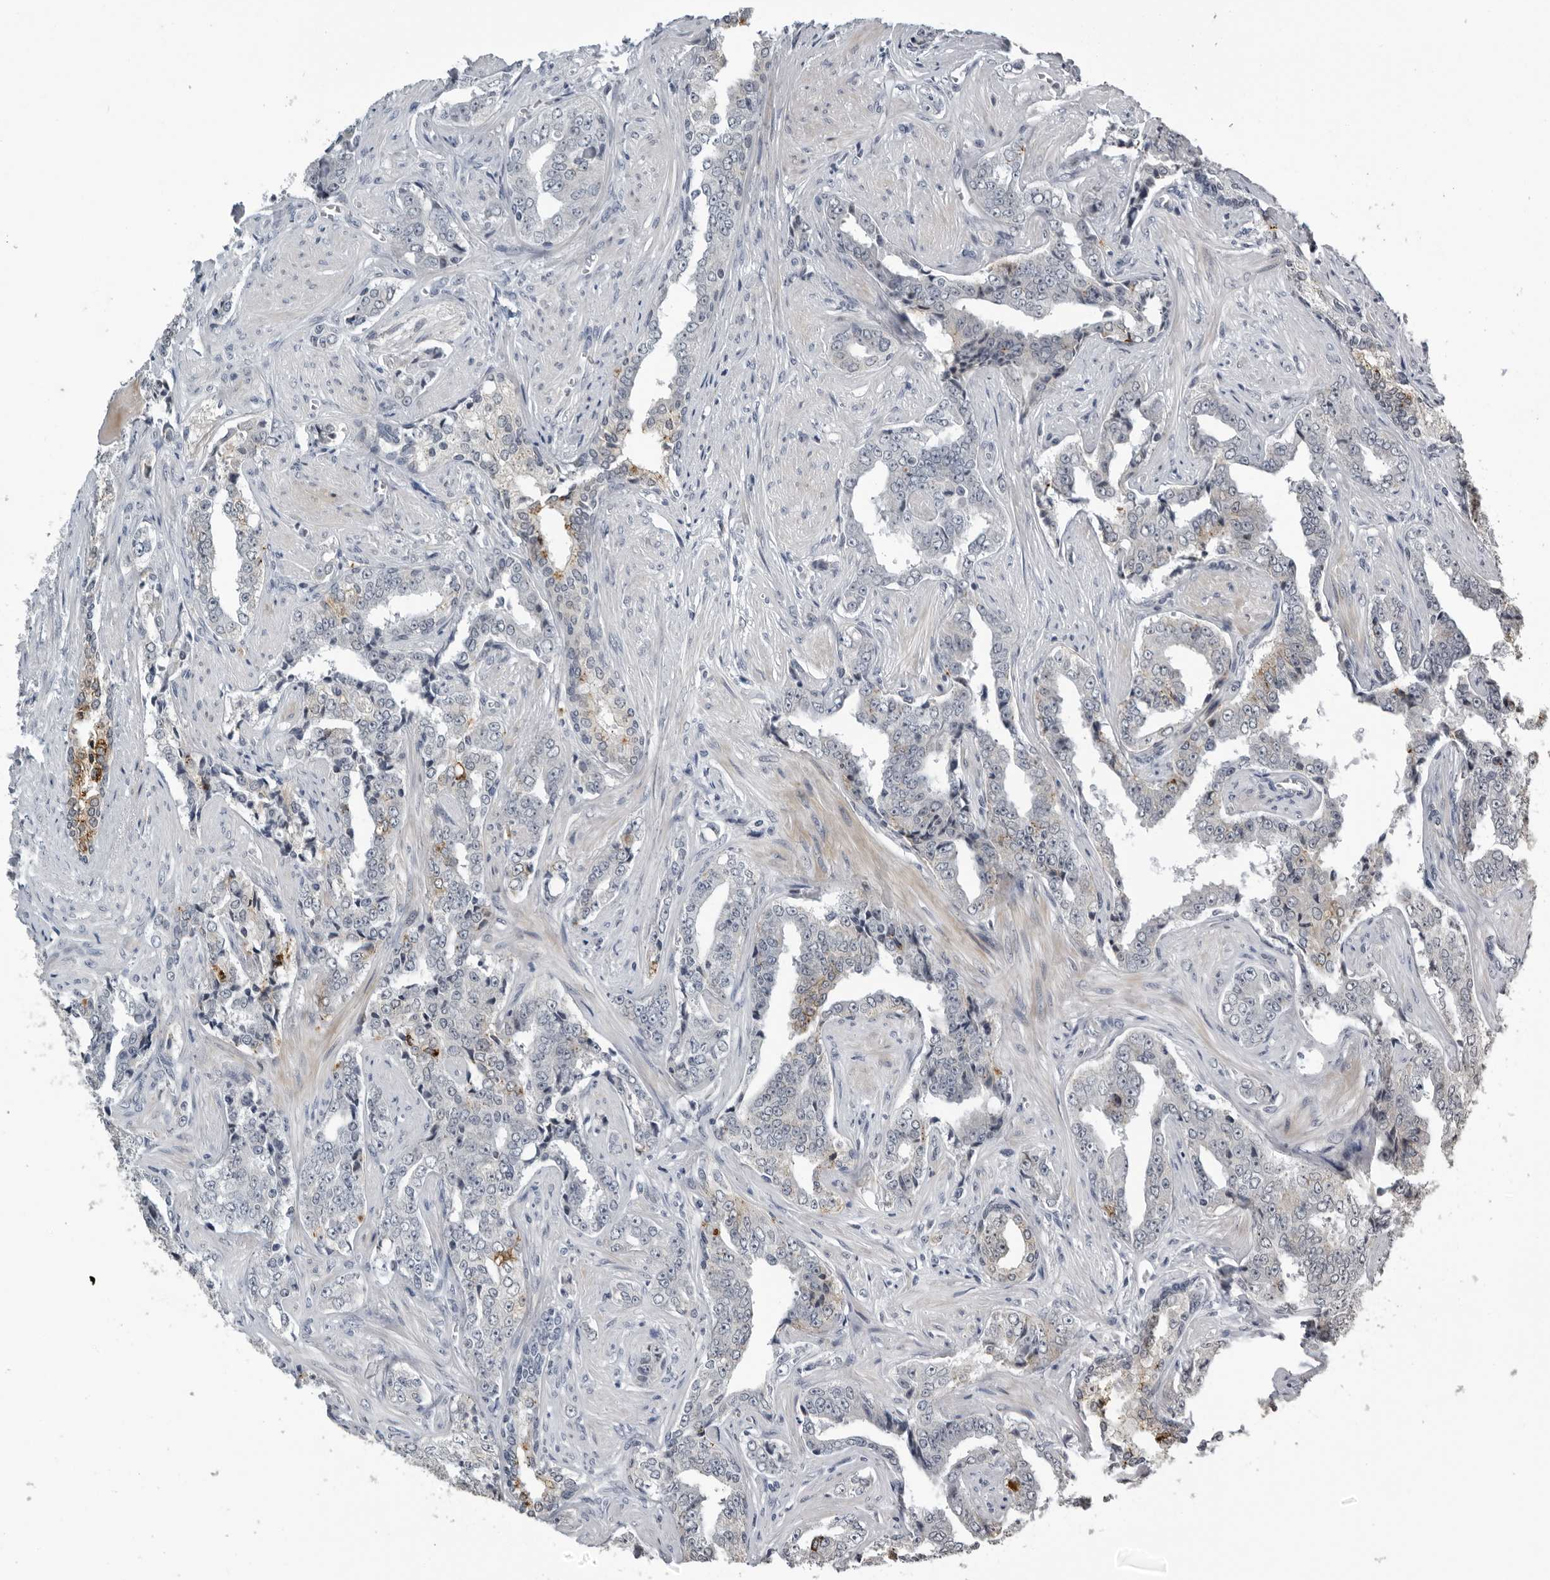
{"staining": {"intensity": "moderate", "quantity": "<25%", "location": "cytoplasmic/membranous"}, "tissue": "prostate cancer", "cell_type": "Tumor cells", "image_type": "cancer", "snomed": [{"axis": "morphology", "description": "Adenocarcinoma, High grade"}, {"axis": "topography", "description": "Prostate"}], "caption": "This image demonstrates immunohistochemistry staining of human prostate cancer, with low moderate cytoplasmic/membranous expression in about <25% of tumor cells.", "gene": "PRRX2", "patient": {"sex": "male", "age": 71}}